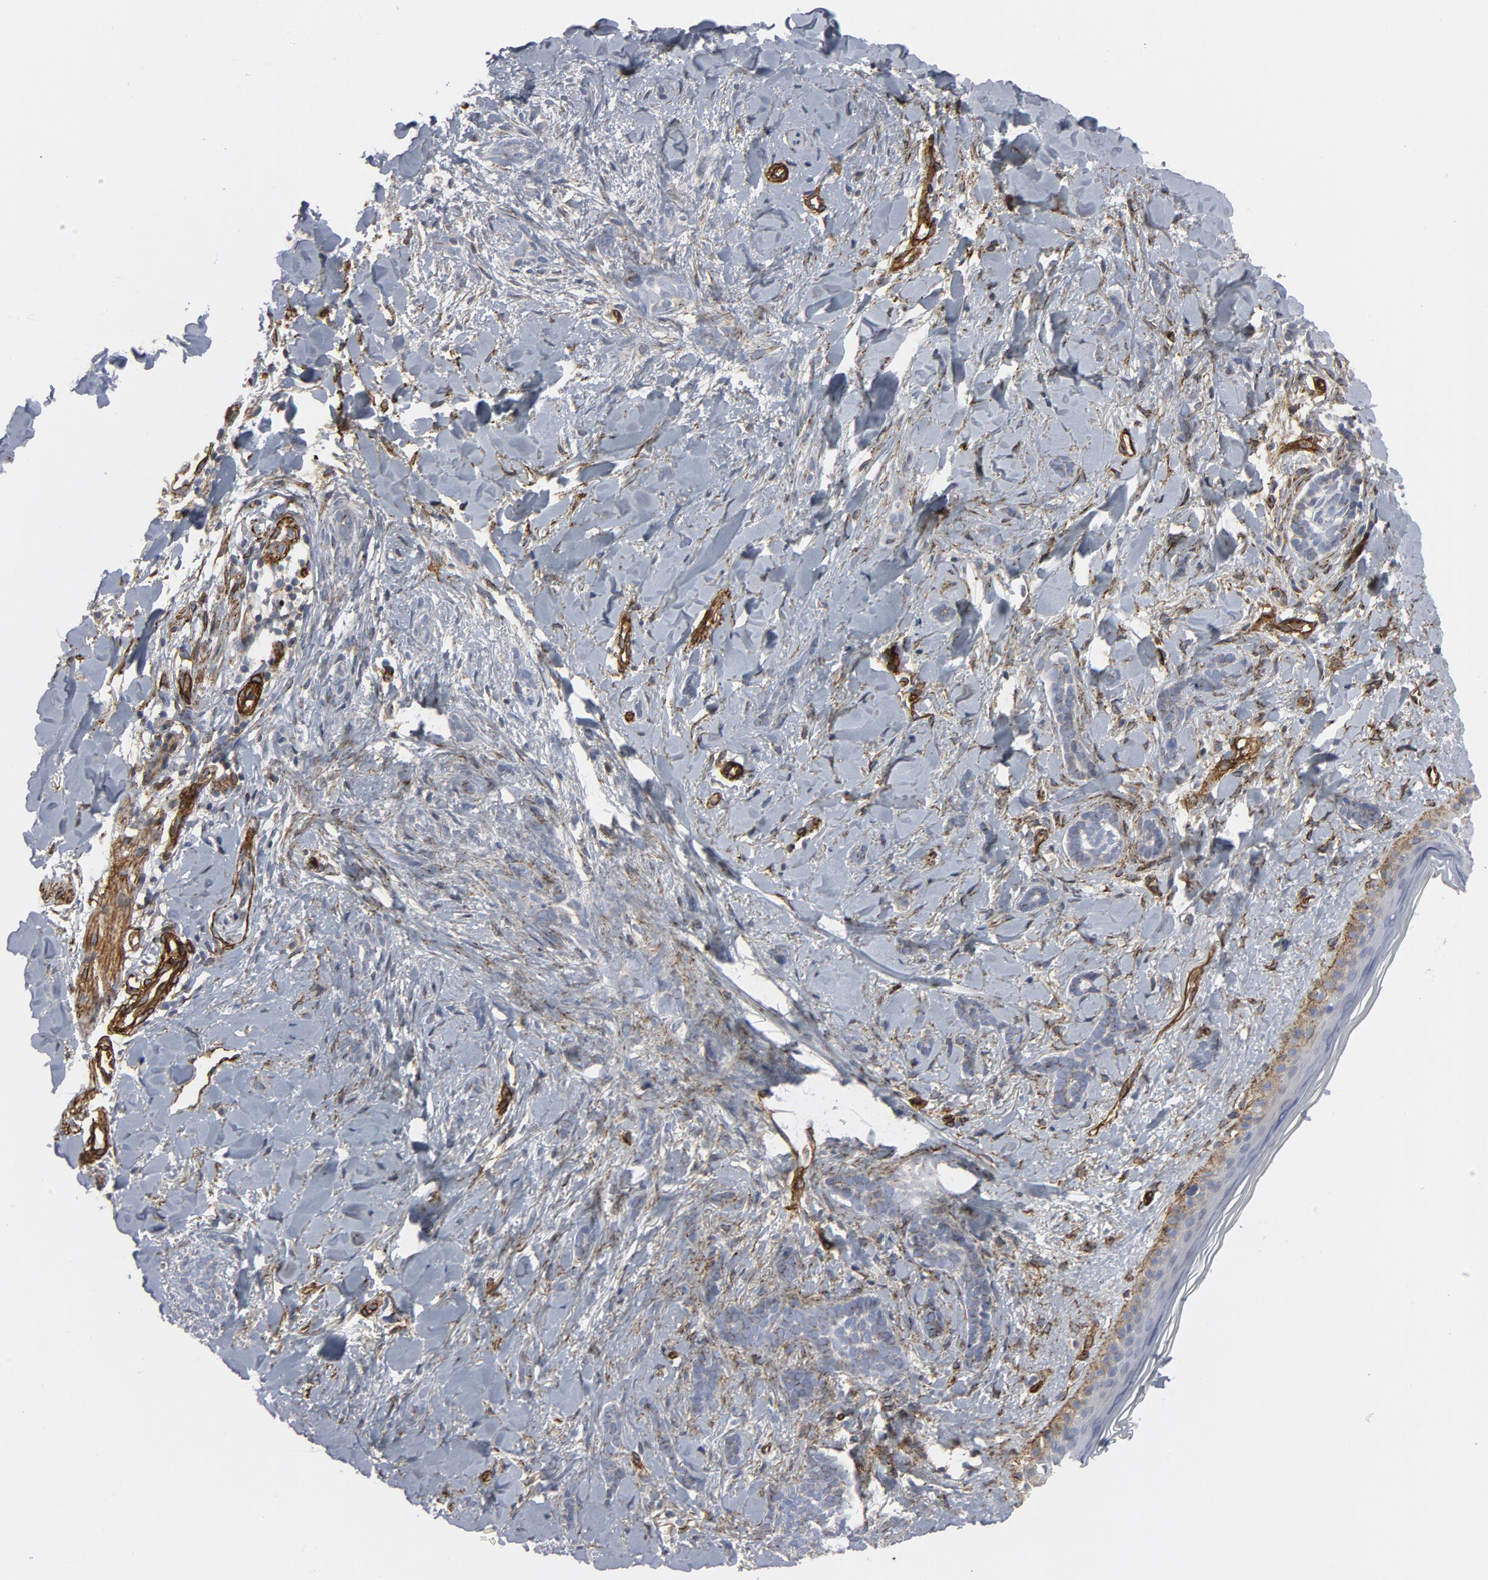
{"staining": {"intensity": "strong", "quantity": "<25%", "location": "cytoplasmic/membranous"}, "tissue": "skin cancer", "cell_type": "Tumor cells", "image_type": "cancer", "snomed": [{"axis": "morphology", "description": "Basal cell carcinoma"}, {"axis": "topography", "description": "Skin"}], "caption": "Skin basal cell carcinoma stained with a protein marker reveals strong staining in tumor cells.", "gene": "GNG2", "patient": {"sex": "female", "age": 37}}